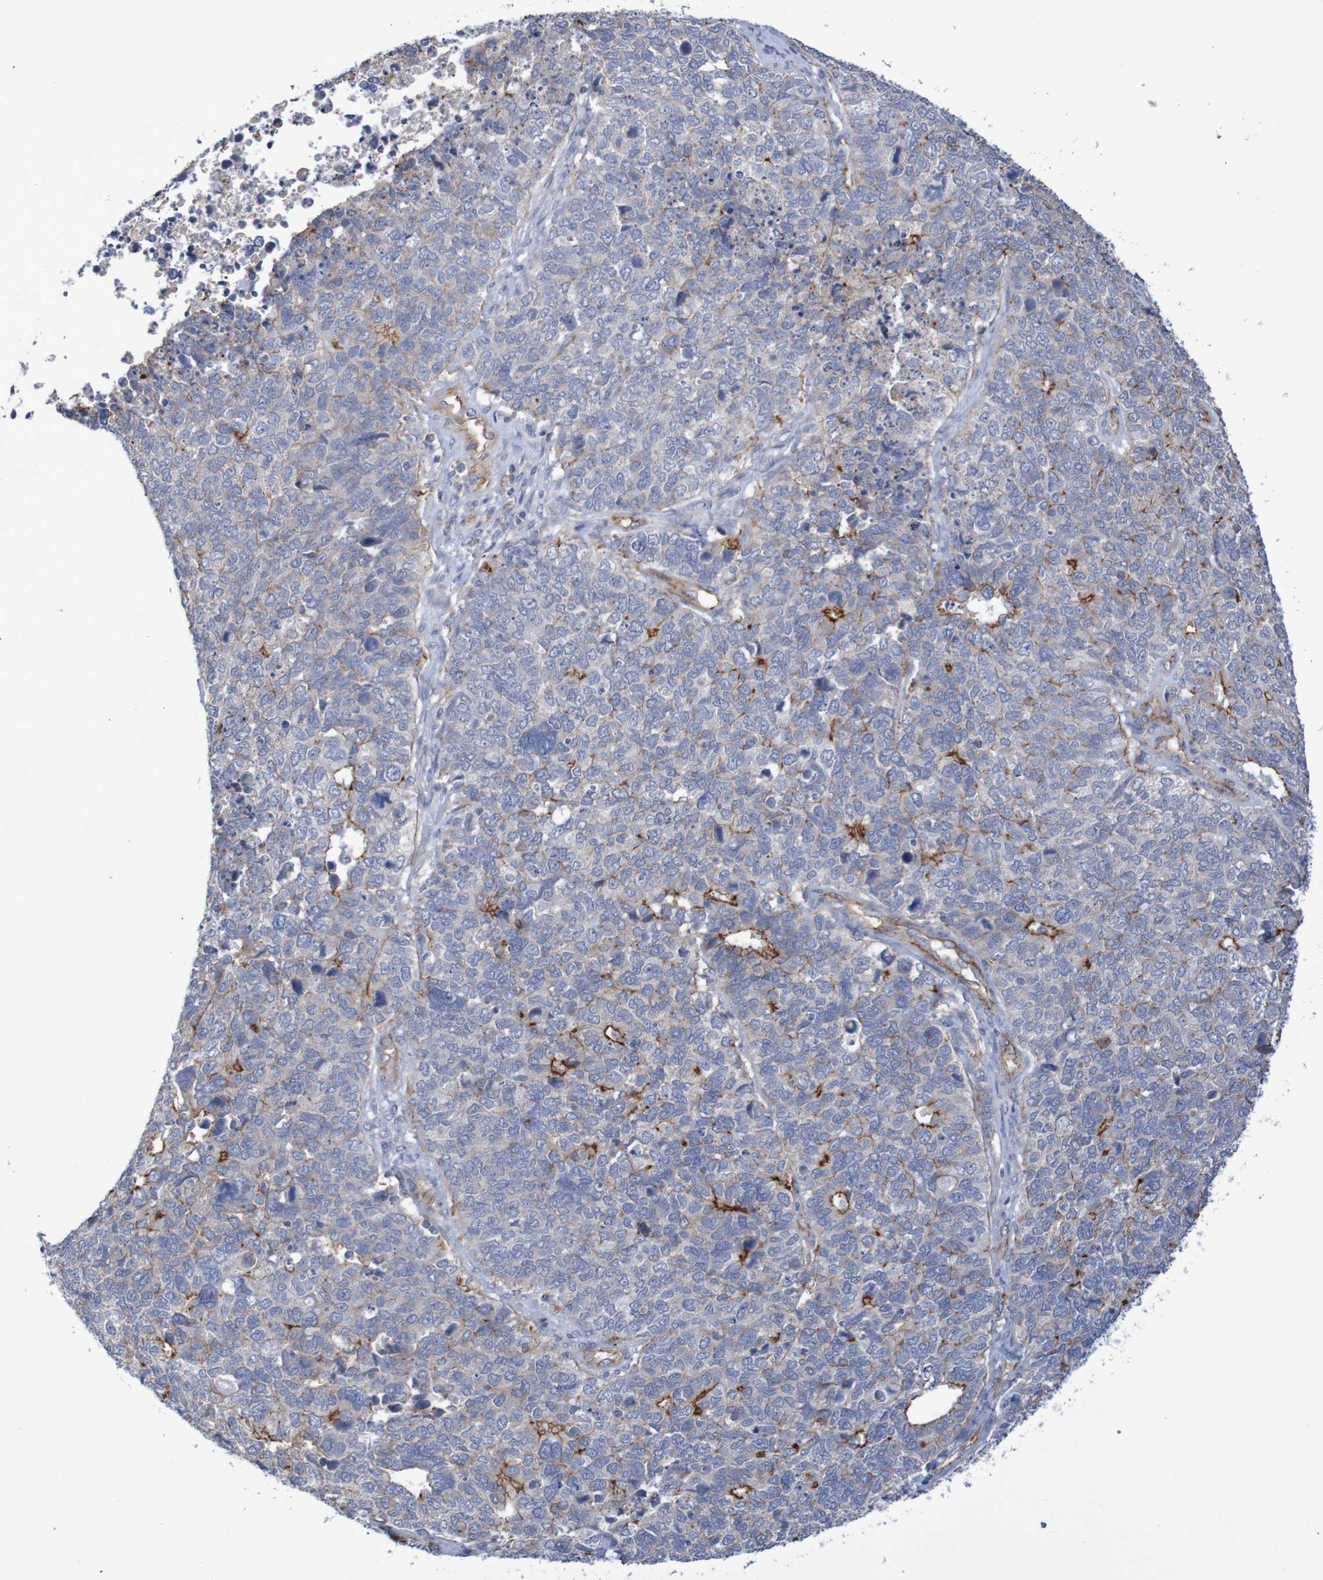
{"staining": {"intensity": "moderate", "quantity": "<25%", "location": "cytoplasmic/membranous"}, "tissue": "cervical cancer", "cell_type": "Tumor cells", "image_type": "cancer", "snomed": [{"axis": "morphology", "description": "Squamous cell carcinoma, NOS"}, {"axis": "topography", "description": "Cervix"}], "caption": "Protein positivity by IHC displays moderate cytoplasmic/membranous staining in approximately <25% of tumor cells in cervical cancer.", "gene": "NECTIN2", "patient": {"sex": "female", "age": 63}}